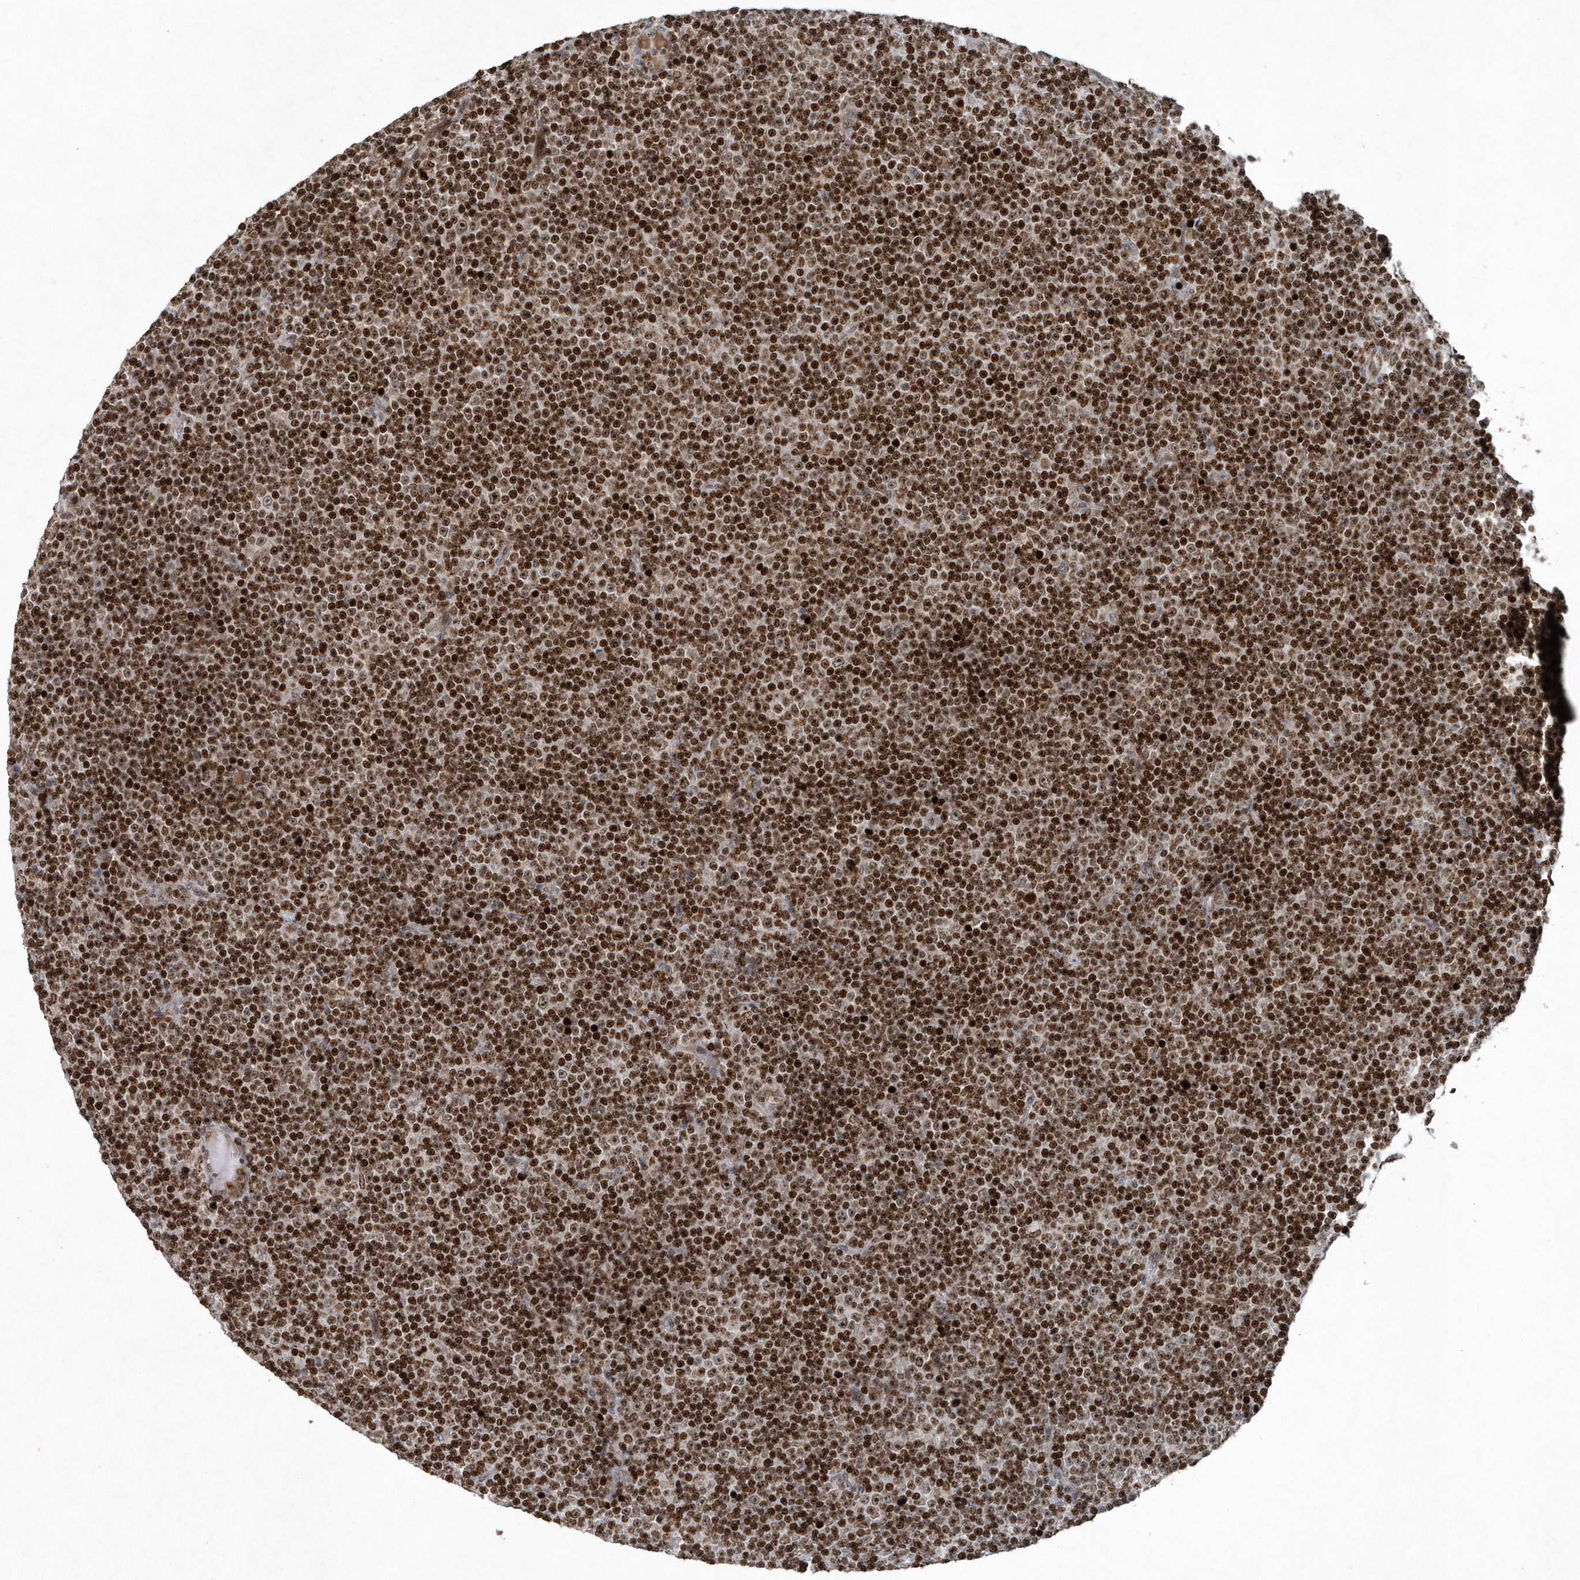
{"staining": {"intensity": "strong", "quantity": ">75%", "location": "nuclear"}, "tissue": "lymphoma", "cell_type": "Tumor cells", "image_type": "cancer", "snomed": [{"axis": "morphology", "description": "Malignant lymphoma, non-Hodgkin's type, Low grade"}, {"axis": "topography", "description": "Lymph node"}], "caption": "About >75% of tumor cells in human lymphoma show strong nuclear protein staining as visualized by brown immunohistochemical staining.", "gene": "QTRT2", "patient": {"sex": "female", "age": 67}}